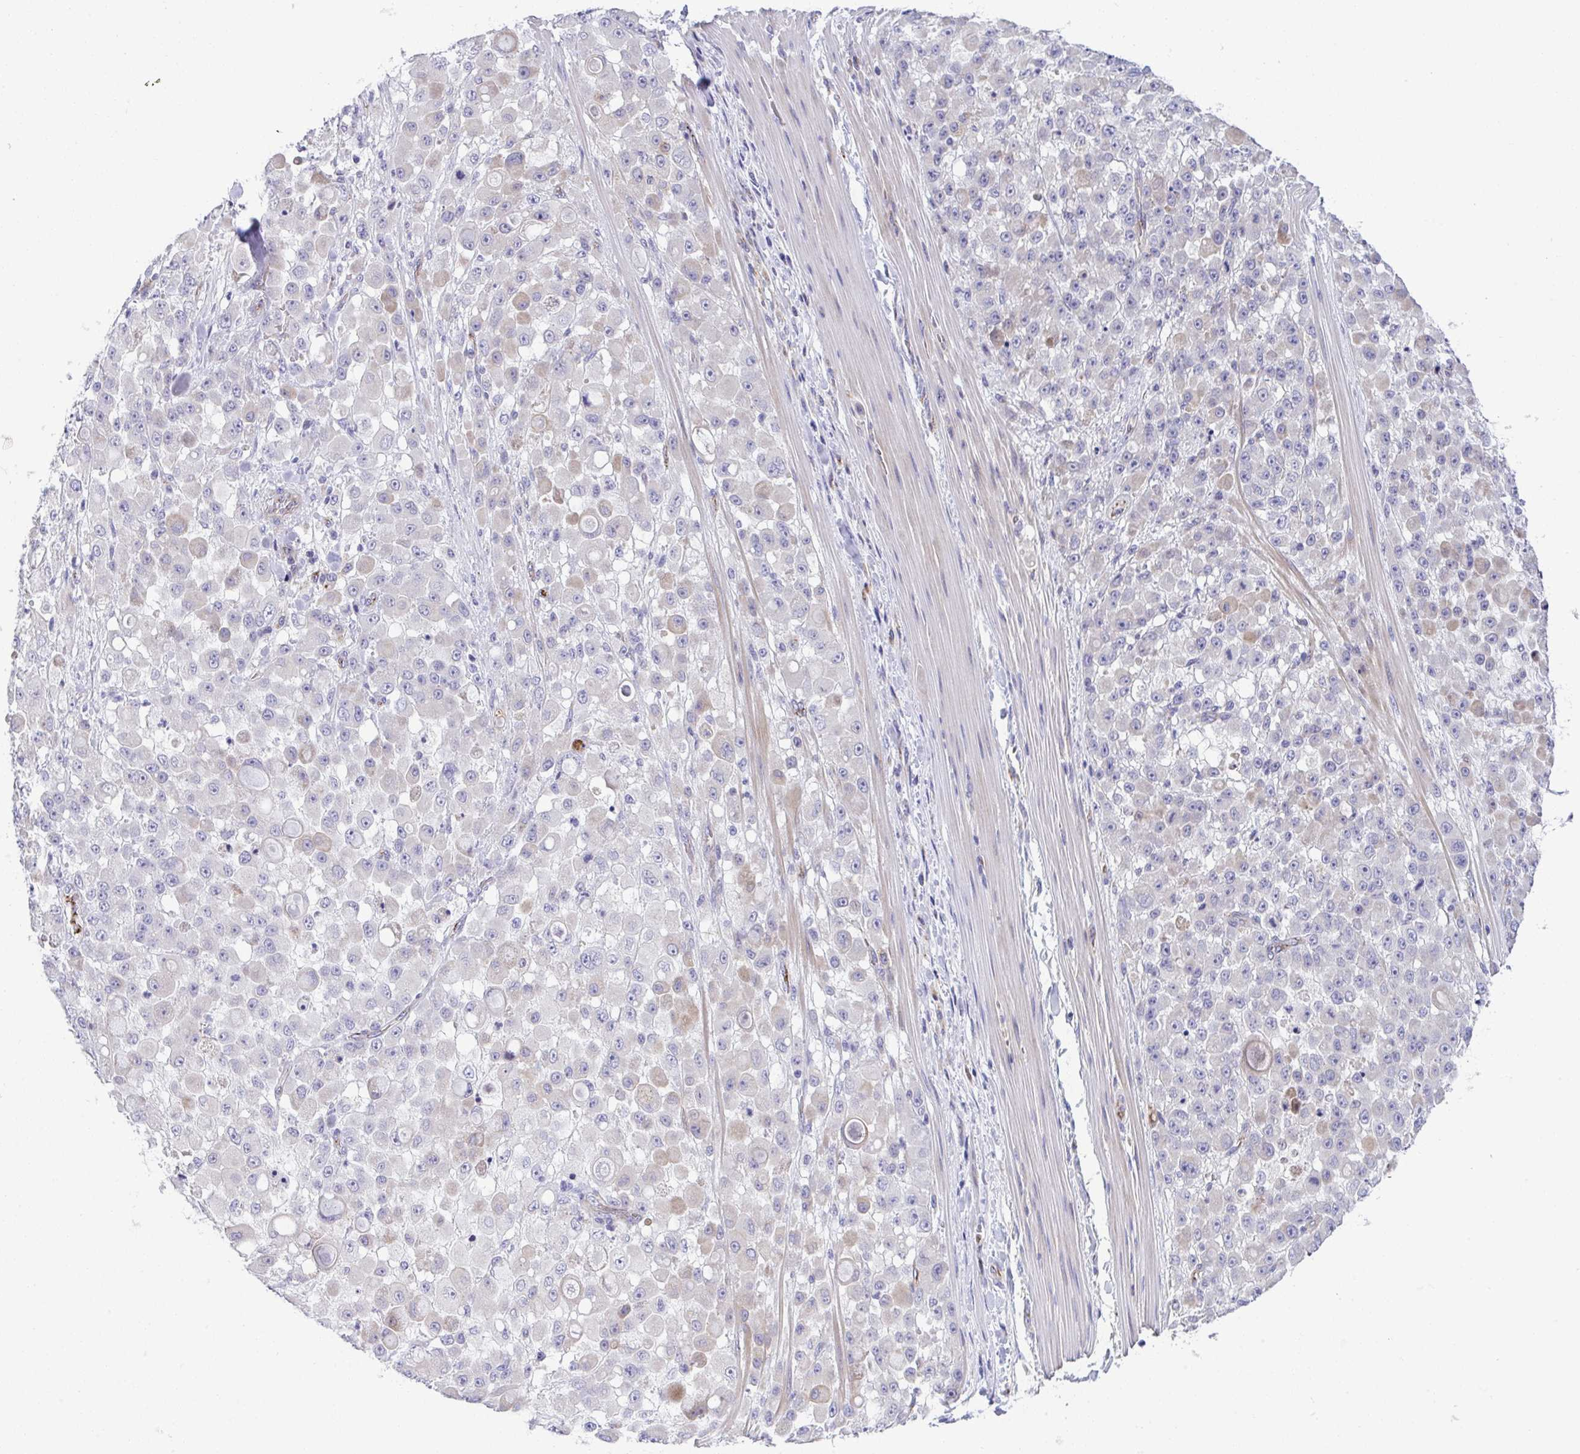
{"staining": {"intensity": "negative", "quantity": "none", "location": "none"}, "tissue": "stomach cancer", "cell_type": "Tumor cells", "image_type": "cancer", "snomed": [{"axis": "morphology", "description": "Adenocarcinoma, NOS"}, {"axis": "topography", "description": "Stomach"}], "caption": "Stomach adenocarcinoma stained for a protein using IHC reveals no staining tumor cells.", "gene": "TOR1AIP2", "patient": {"sex": "female", "age": 76}}